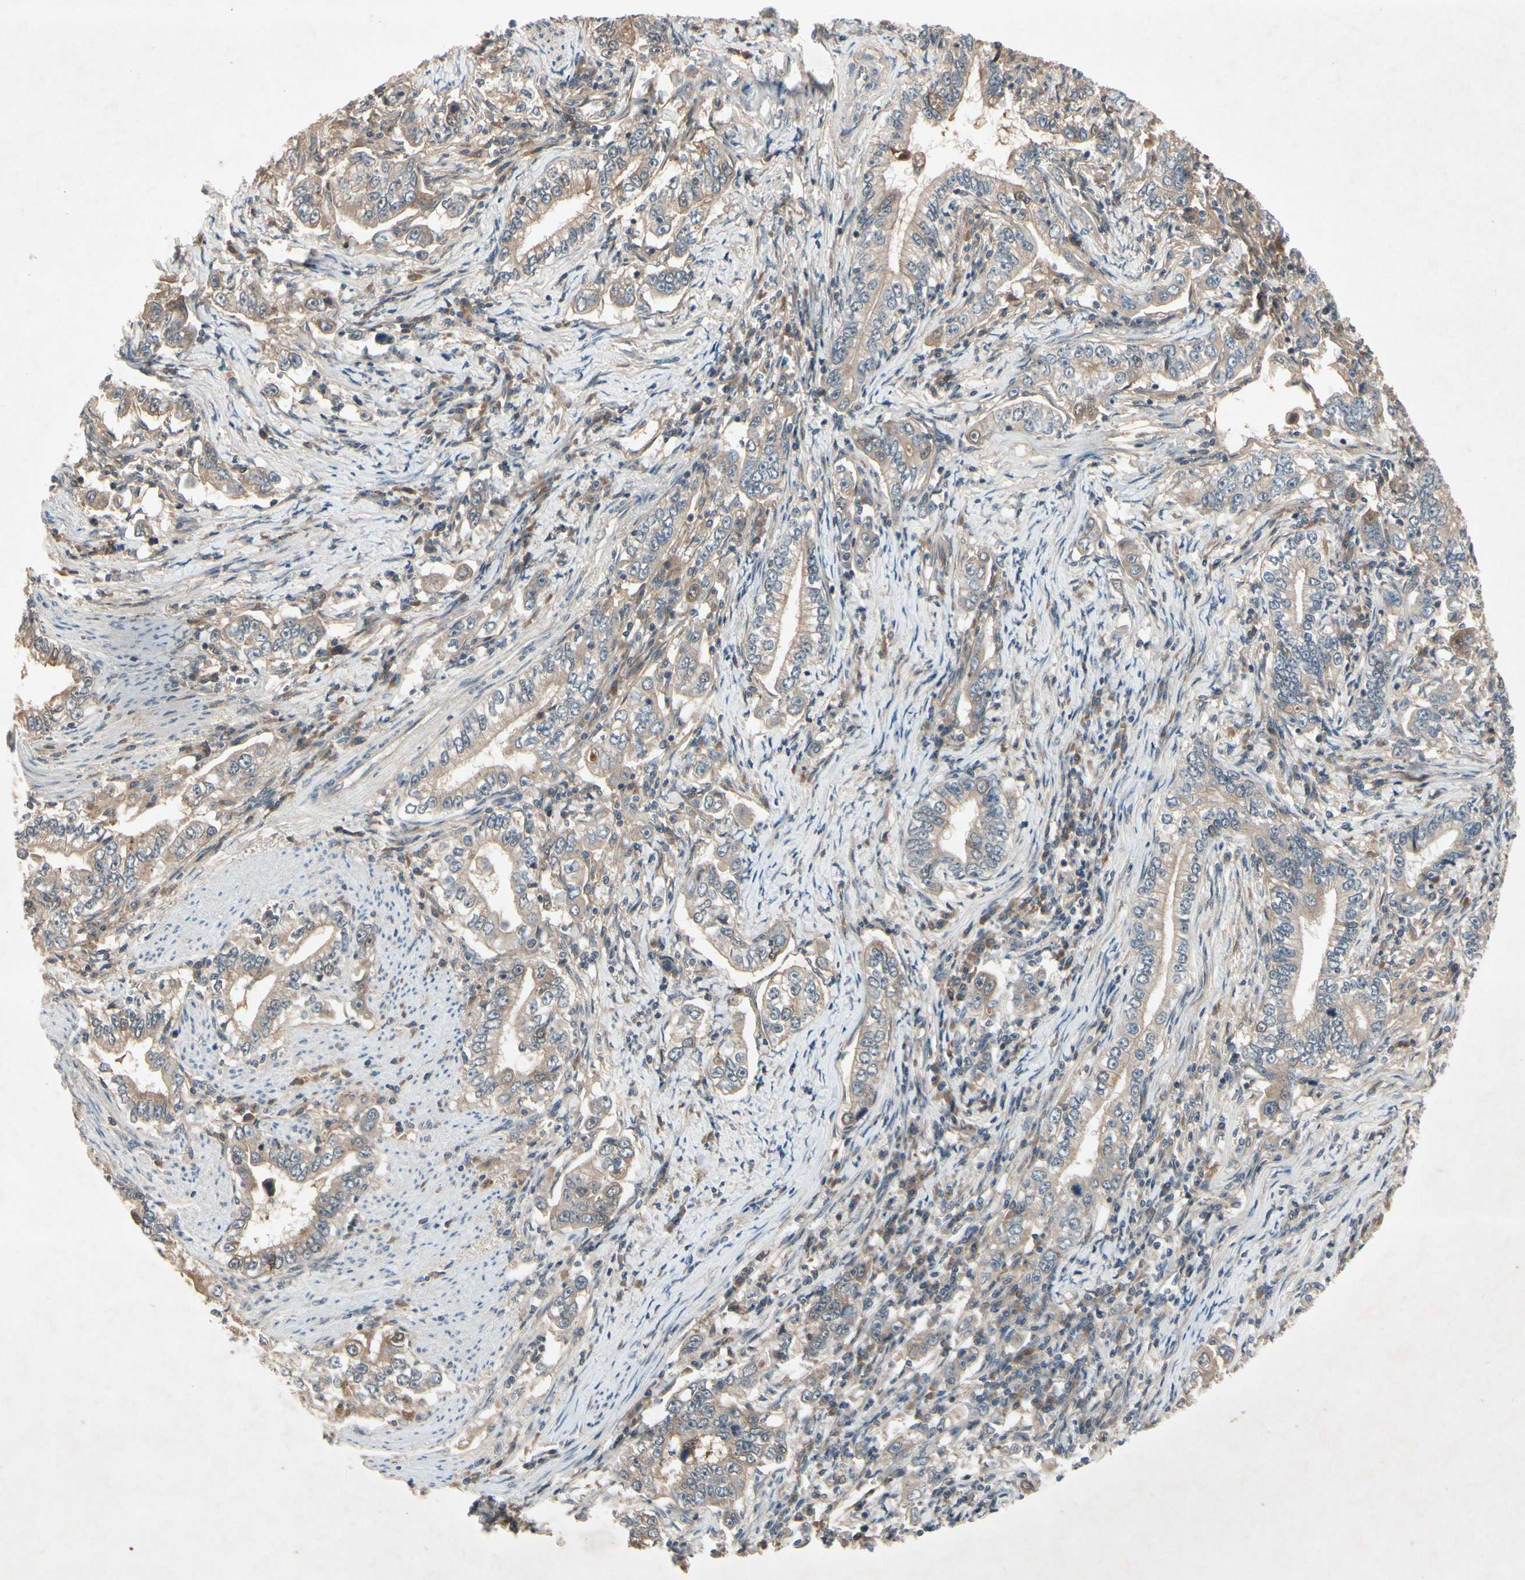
{"staining": {"intensity": "weak", "quantity": ">75%", "location": "cytoplasmic/membranous"}, "tissue": "stomach cancer", "cell_type": "Tumor cells", "image_type": "cancer", "snomed": [{"axis": "morphology", "description": "Adenocarcinoma, NOS"}, {"axis": "topography", "description": "Stomach, lower"}], "caption": "The micrograph shows immunohistochemical staining of stomach adenocarcinoma. There is weak cytoplasmic/membranous positivity is identified in about >75% of tumor cells. The staining was performed using DAB (3,3'-diaminobenzidine), with brown indicating positive protein expression. Nuclei are stained blue with hematoxylin.", "gene": "NSF", "patient": {"sex": "female", "age": 72}}